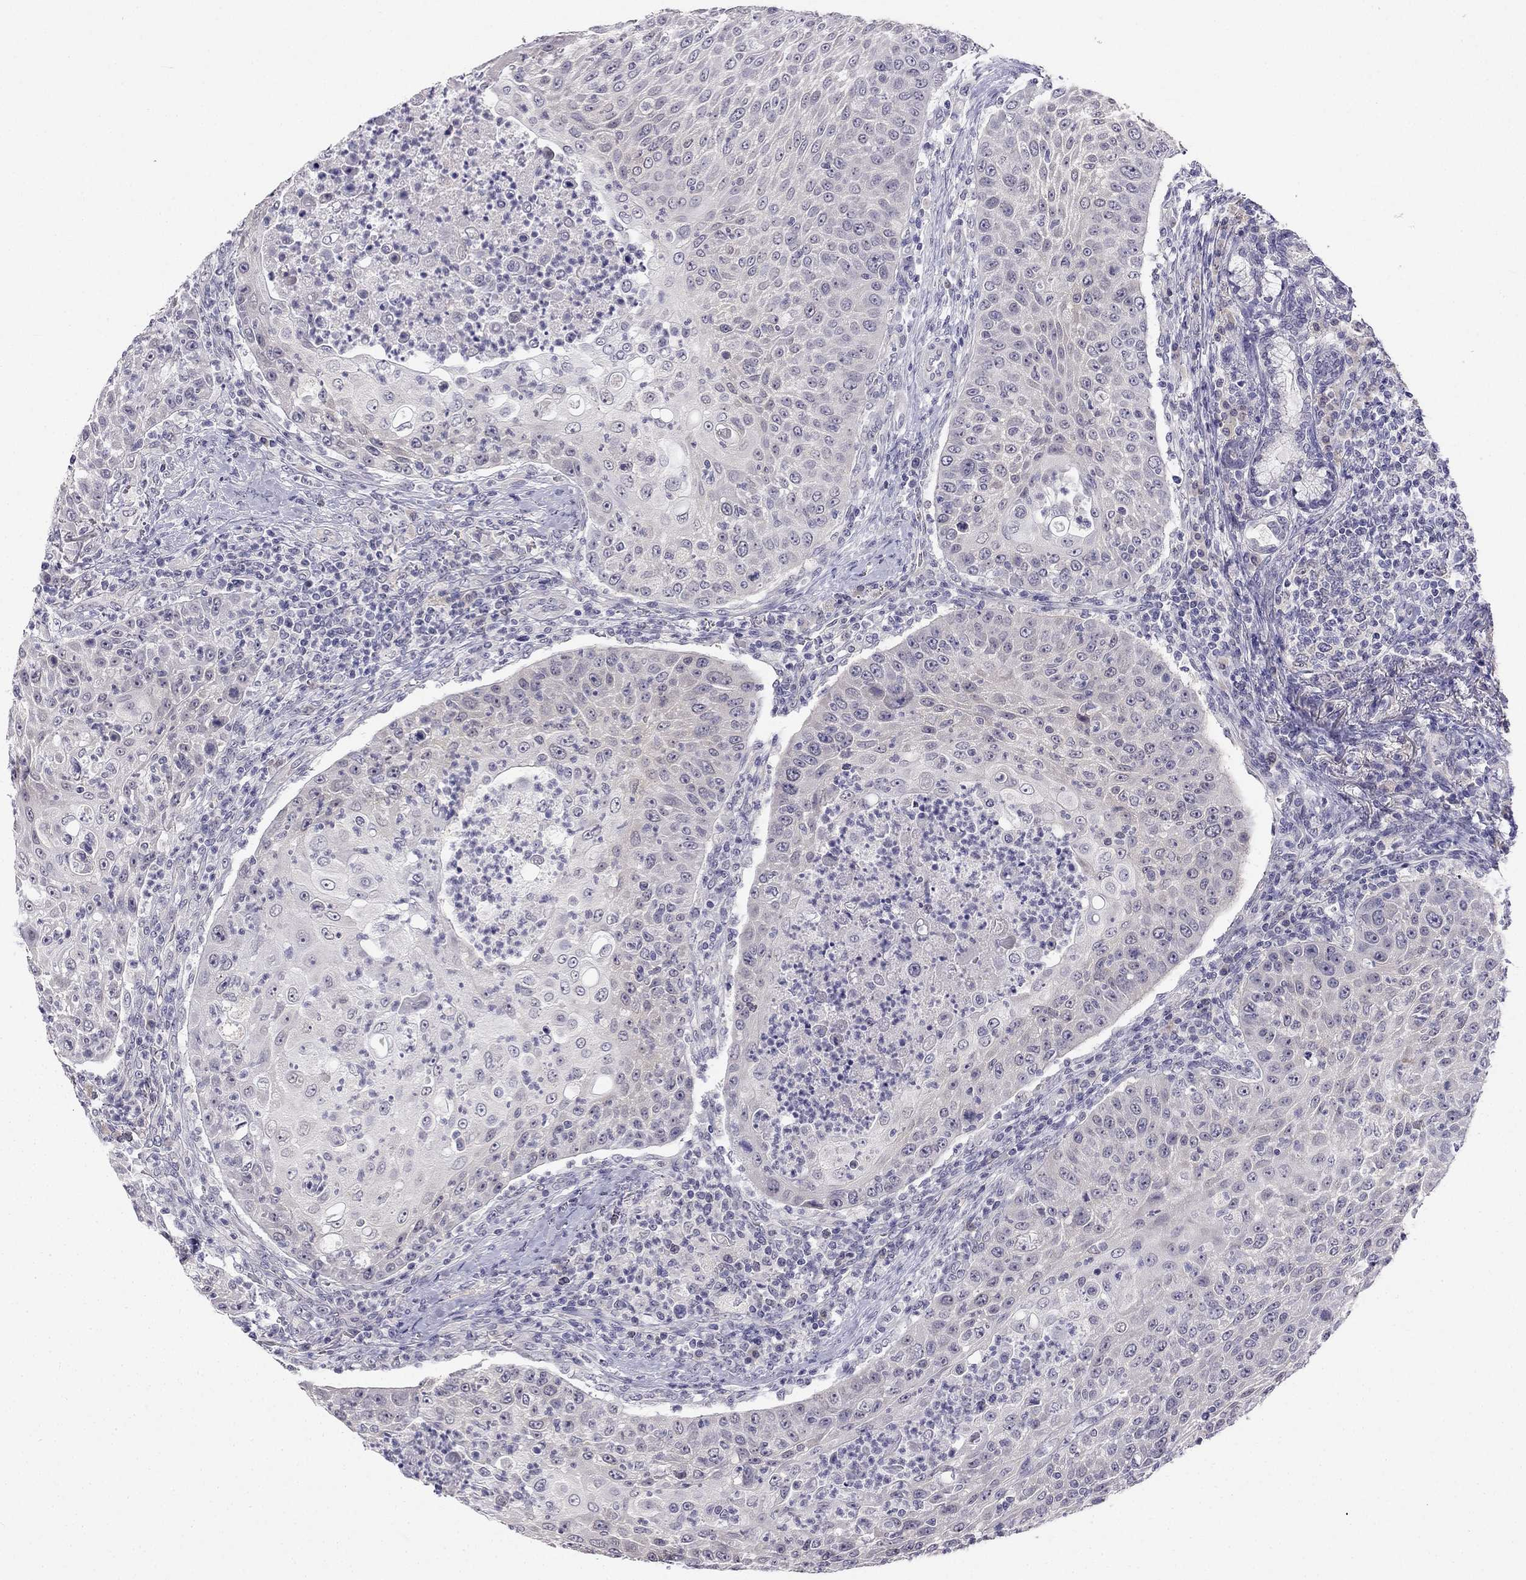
{"staining": {"intensity": "negative", "quantity": "none", "location": "none"}, "tissue": "head and neck cancer", "cell_type": "Tumor cells", "image_type": "cancer", "snomed": [{"axis": "morphology", "description": "Squamous cell carcinoma, NOS"}, {"axis": "topography", "description": "Head-Neck"}], "caption": "The photomicrograph reveals no significant expression in tumor cells of head and neck cancer (squamous cell carcinoma). (Brightfield microscopy of DAB (3,3'-diaminobenzidine) immunohistochemistry (IHC) at high magnification).", "gene": "C16orf89", "patient": {"sex": "male", "age": 69}}